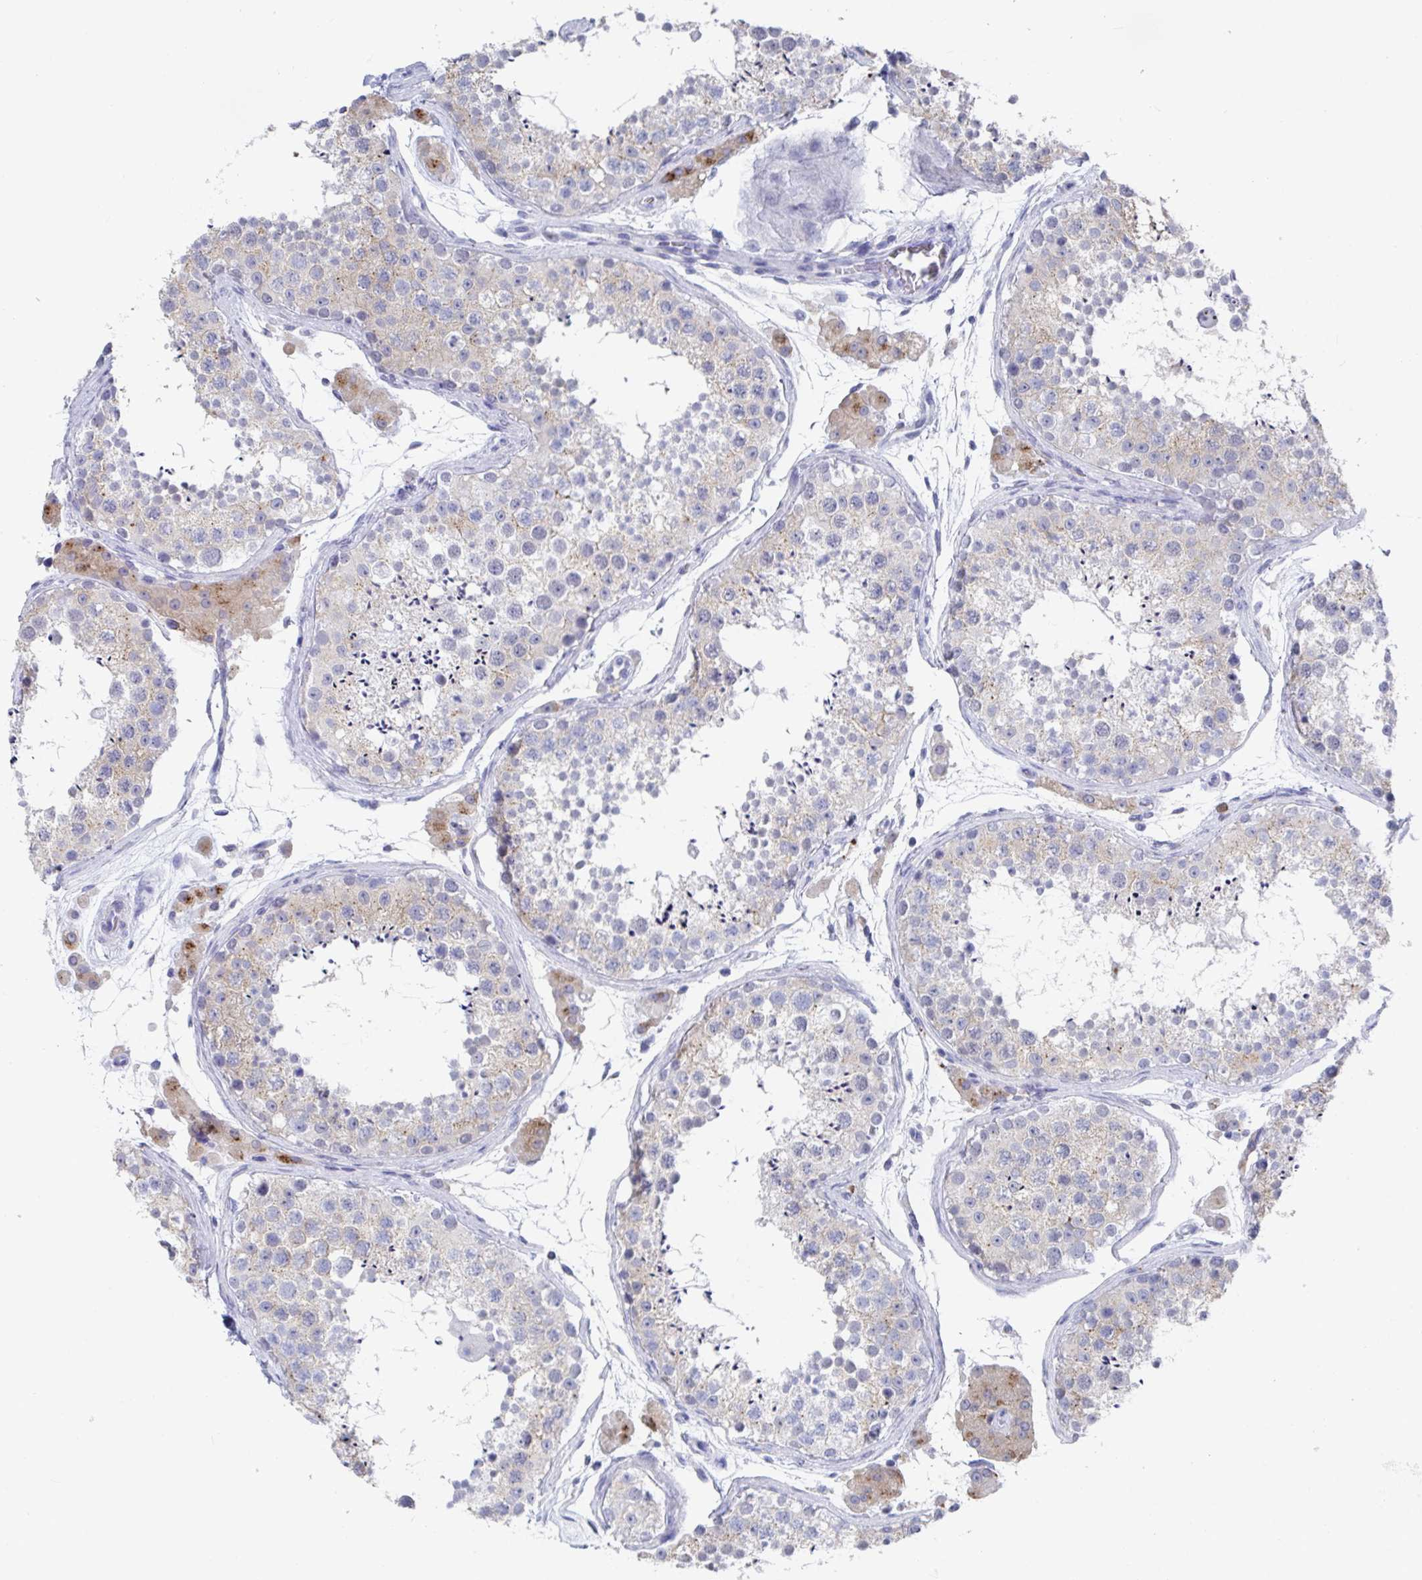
{"staining": {"intensity": "negative", "quantity": "none", "location": "none"}, "tissue": "testis", "cell_type": "Cells in seminiferous ducts", "image_type": "normal", "snomed": [{"axis": "morphology", "description": "Normal tissue, NOS"}, {"axis": "topography", "description": "Testis"}], "caption": "The immunohistochemistry photomicrograph has no significant expression in cells in seminiferous ducts of testis.", "gene": "TAS2R39", "patient": {"sex": "male", "age": 41}}